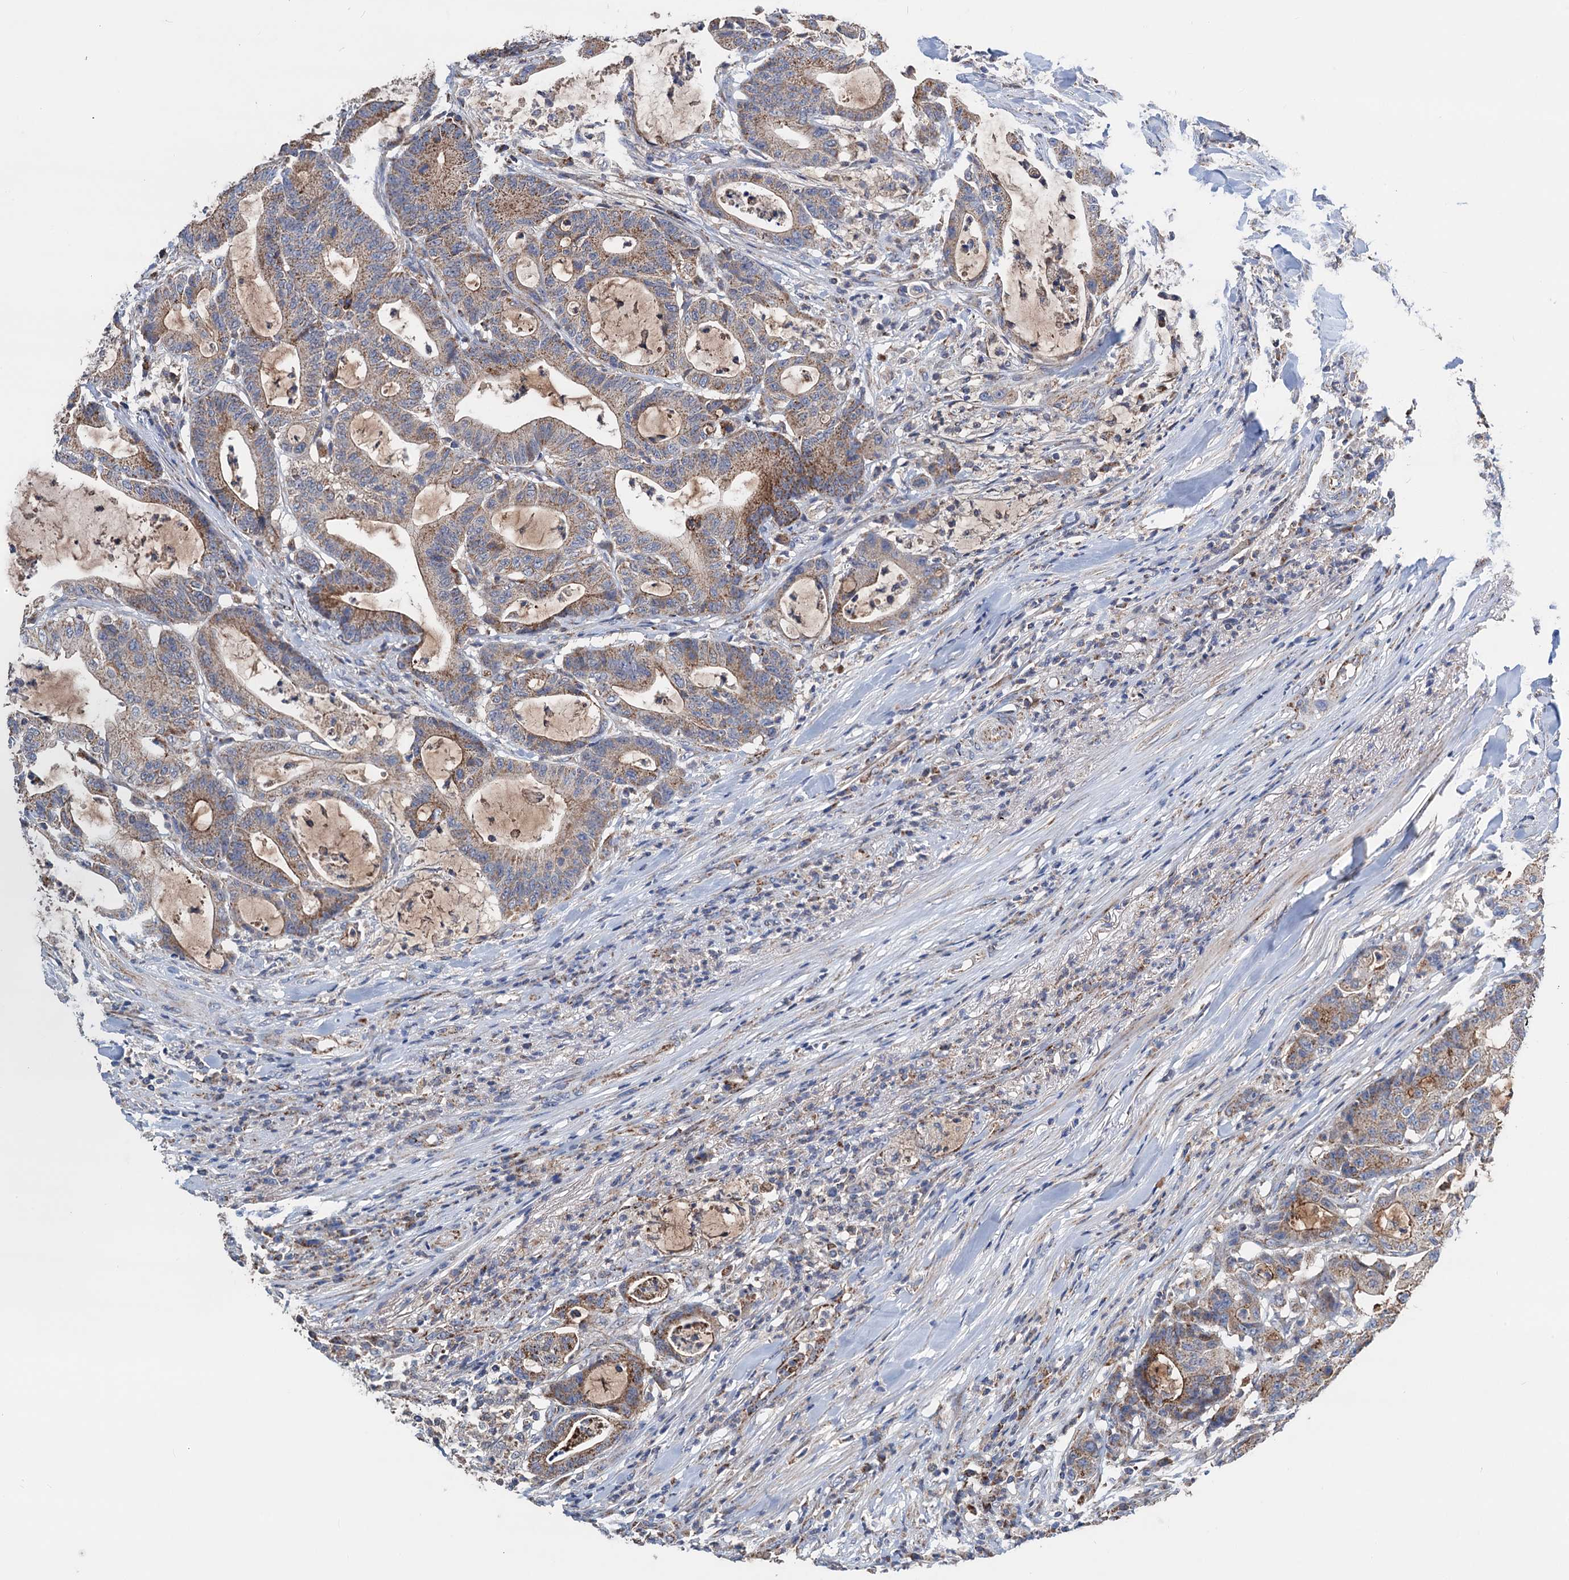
{"staining": {"intensity": "moderate", "quantity": ">75%", "location": "cytoplasmic/membranous"}, "tissue": "colorectal cancer", "cell_type": "Tumor cells", "image_type": "cancer", "snomed": [{"axis": "morphology", "description": "Adenocarcinoma, NOS"}, {"axis": "topography", "description": "Colon"}], "caption": "Moderate cytoplasmic/membranous protein positivity is appreciated in about >75% of tumor cells in adenocarcinoma (colorectal). Using DAB (brown) and hematoxylin (blue) stains, captured at high magnification using brightfield microscopy.", "gene": "DGLUCY", "patient": {"sex": "female", "age": 84}}